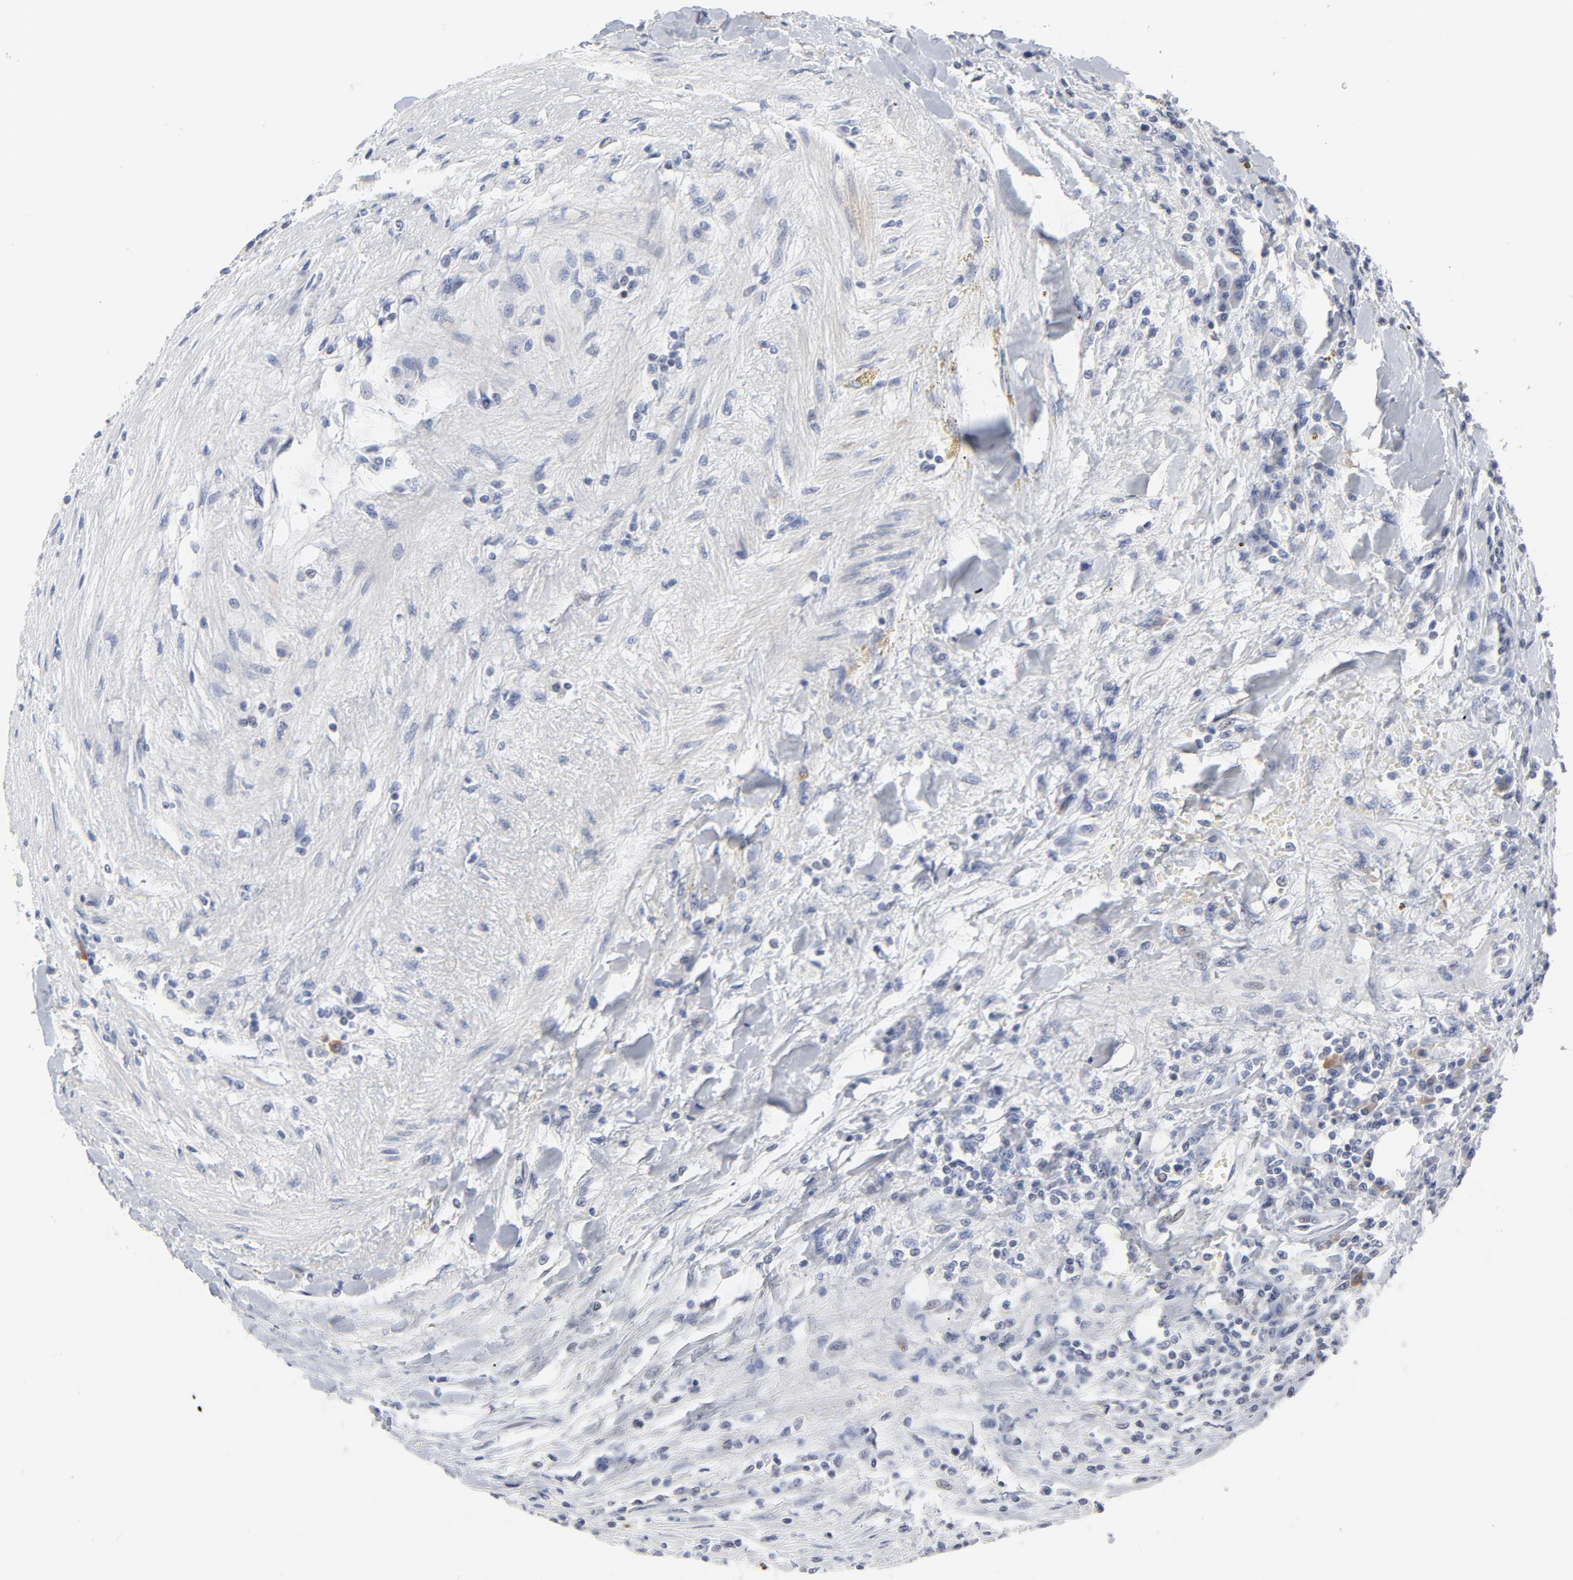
{"staining": {"intensity": "negative", "quantity": "none", "location": "none"}, "tissue": "renal cancer", "cell_type": "Tumor cells", "image_type": "cancer", "snomed": [{"axis": "morphology", "description": "Normal tissue, NOS"}, {"axis": "morphology", "description": "Adenocarcinoma, NOS"}, {"axis": "topography", "description": "Kidney"}], "caption": "The micrograph shows no significant staining in tumor cells of adenocarcinoma (renal). (Stains: DAB (3,3'-diaminobenzidine) IHC with hematoxylin counter stain, Microscopy: brightfield microscopy at high magnification).", "gene": "KCNK13", "patient": {"sex": "male", "age": 71}}